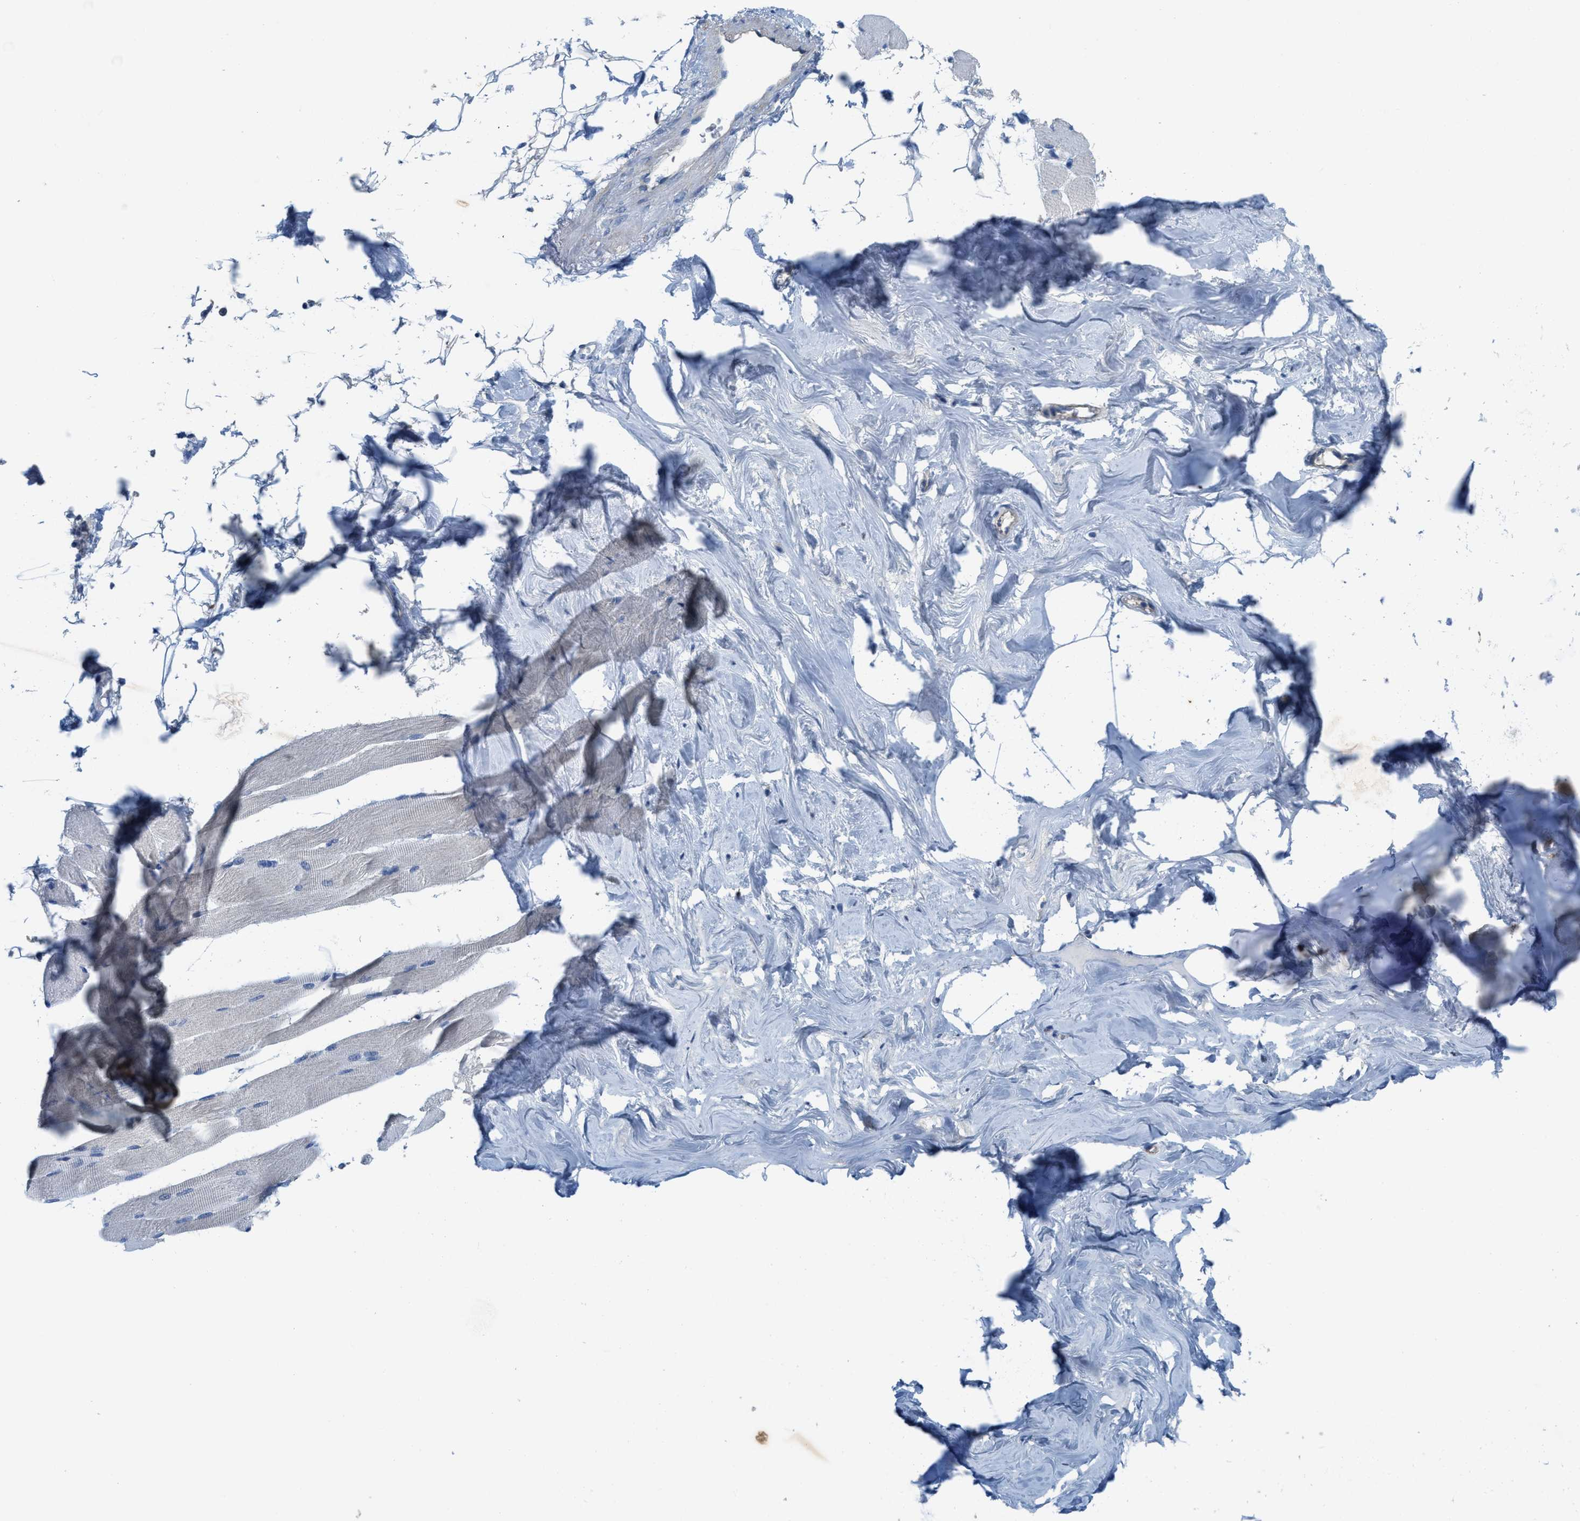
{"staining": {"intensity": "negative", "quantity": "none", "location": "none"}, "tissue": "skeletal muscle", "cell_type": "Myocytes", "image_type": "normal", "snomed": [{"axis": "morphology", "description": "Normal tissue, NOS"}, {"axis": "topography", "description": "Skeletal muscle"}, {"axis": "topography", "description": "Peripheral nerve tissue"}], "caption": "High magnification brightfield microscopy of unremarkable skeletal muscle stained with DAB (3,3'-diaminobenzidine) (brown) and counterstained with hematoxylin (blue): myocytes show no significant expression. (DAB (3,3'-diaminobenzidine) IHC visualized using brightfield microscopy, high magnification).", "gene": "CPA2", "patient": {"sex": "female", "age": 84}}